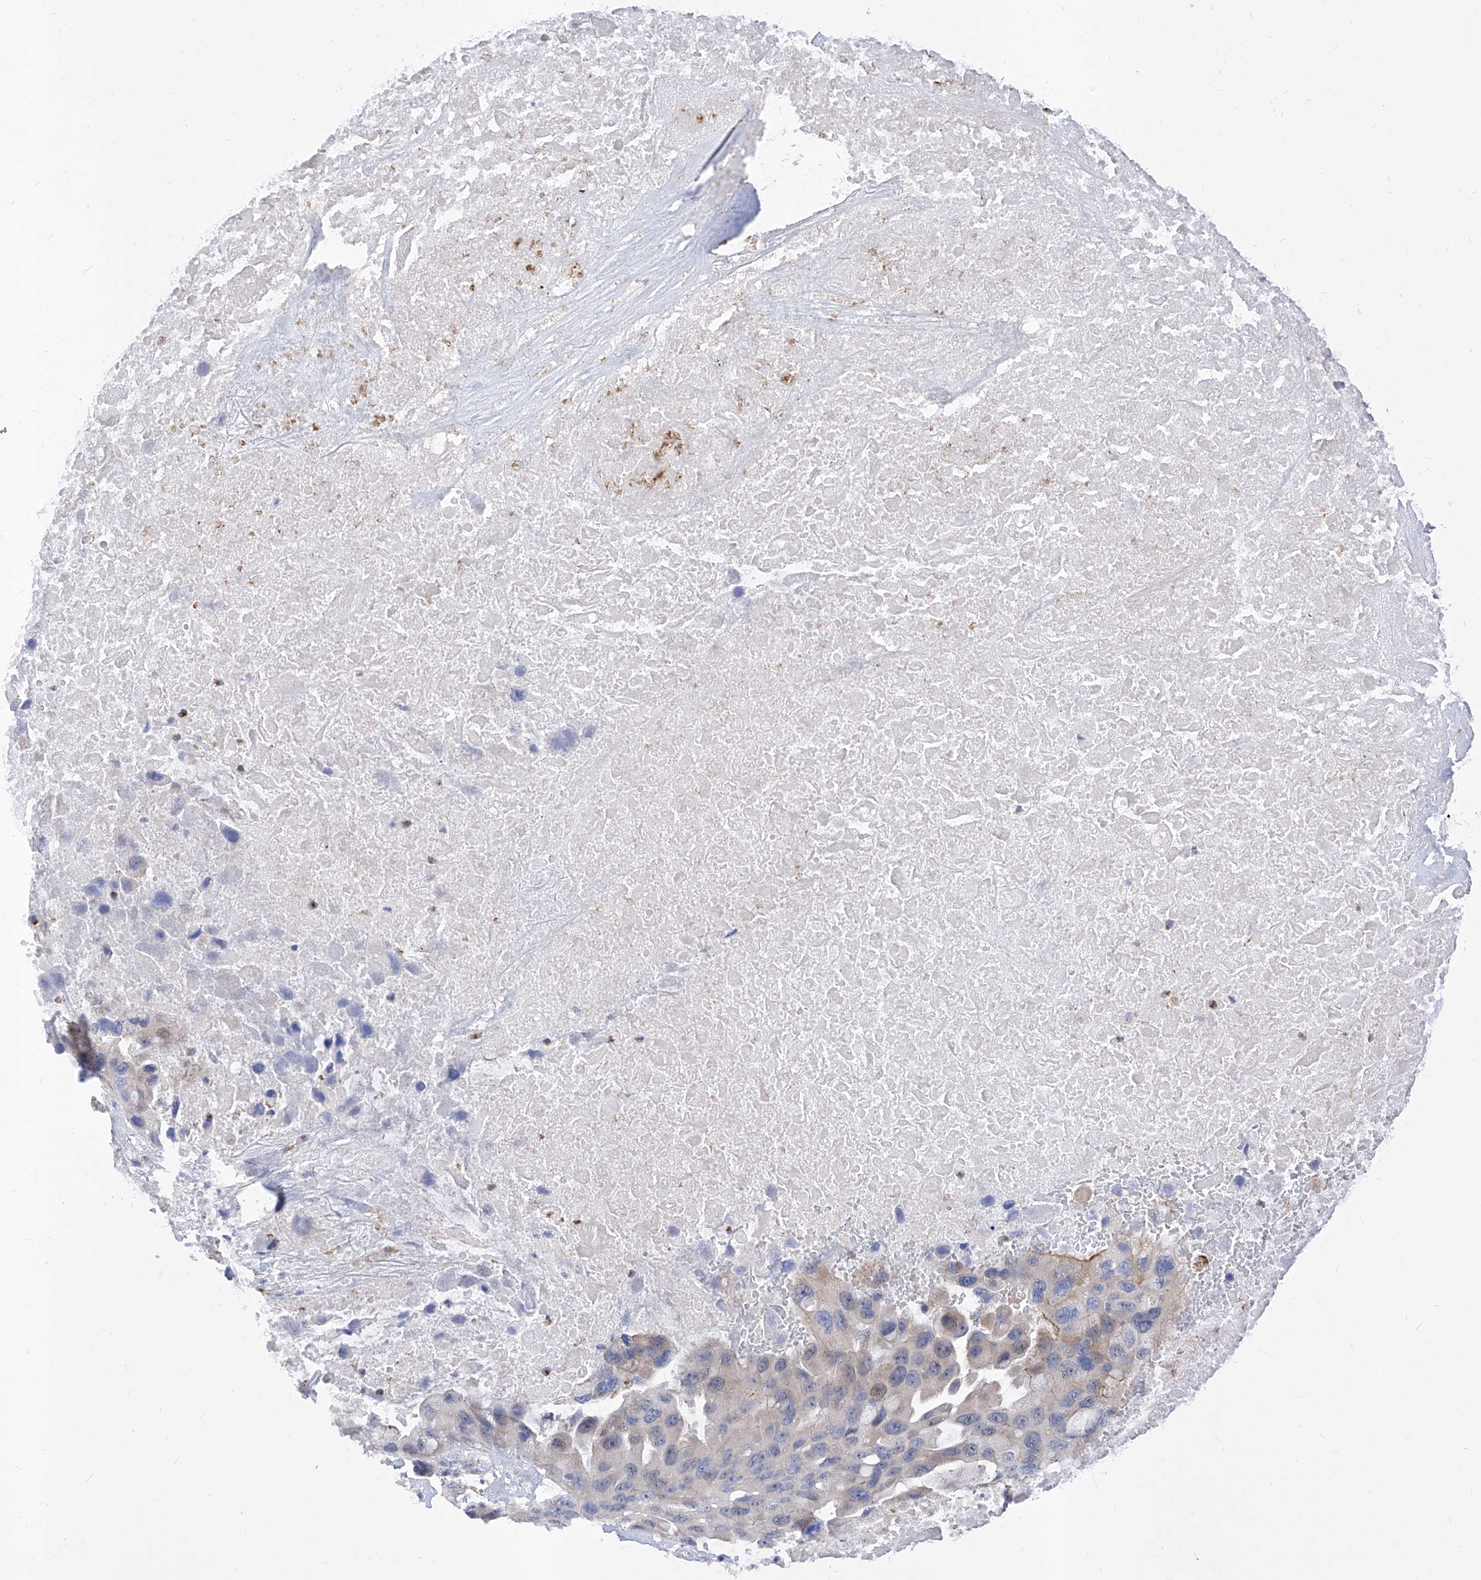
{"staining": {"intensity": "weak", "quantity": "<25%", "location": "cytoplasmic/membranous"}, "tissue": "lung cancer", "cell_type": "Tumor cells", "image_type": "cancer", "snomed": [{"axis": "morphology", "description": "Squamous cell carcinoma, NOS"}, {"axis": "topography", "description": "Lung"}], "caption": "Human lung squamous cell carcinoma stained for a protein using IHC shows no staining in tumor cells.", "gene": "VAX1", "patient": {"sex": "female", "age": 73}}